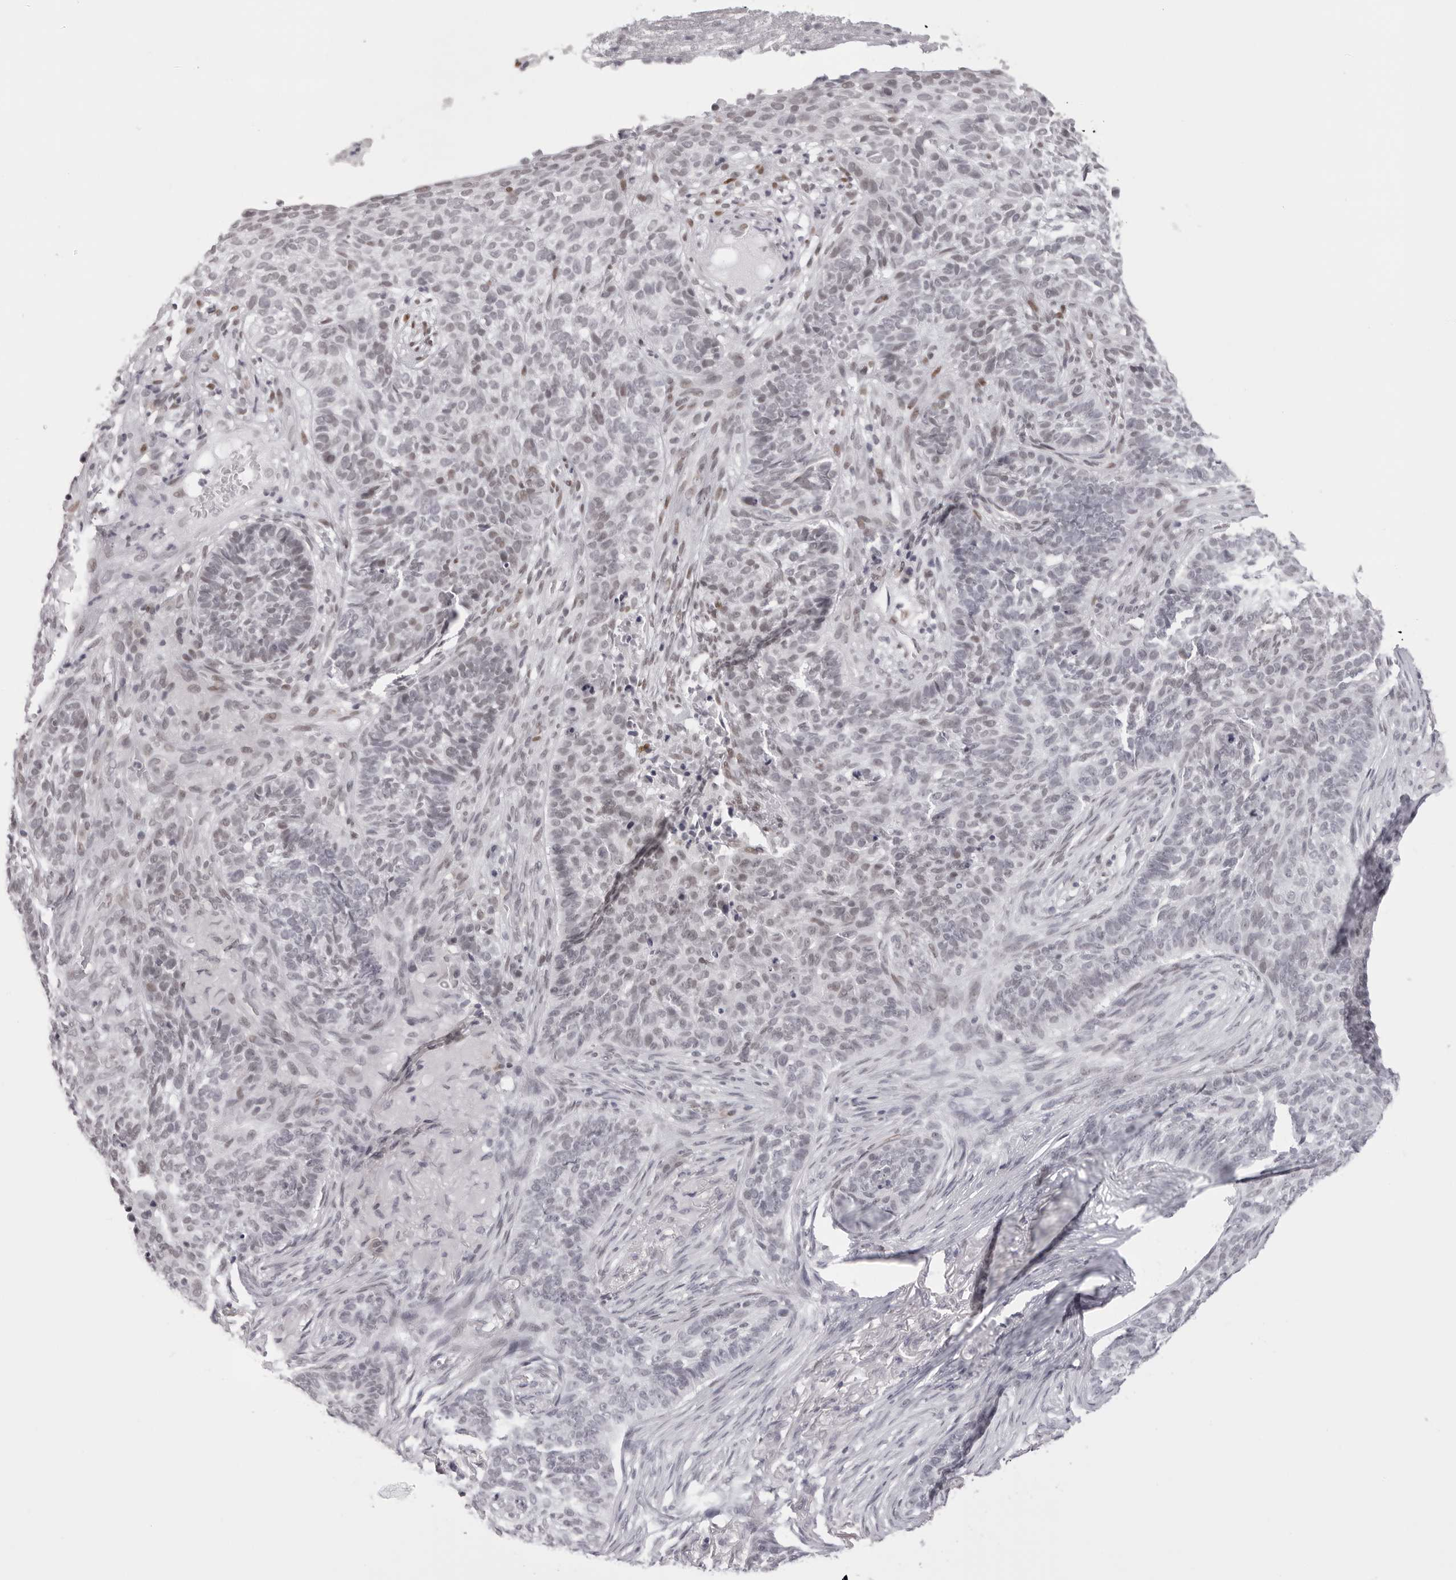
{"staining": {"intensity": "weak", "quantity": "<25%", "location": "nuclear"}, "tissue": "skin cancer", "cell_type": "Tumor cells", "image_type": "cancer", "snomed": [{"axis": "morphology", "description": "Basal cell carcinoma"}, {"axis": "topography", "description": "Skin"}], "caption": "Immunohistochemistry micrograph of neoplastic tissue: human basal cell carcinoma (skin) stained with DAB (3,3'-diaminobenzidine) reveals no significant protein positivity in tumor cells. The staining is performed using DAB (3,3'-diaminobenzidine) brown chromogen with nuclei counter-stained in using hematoxylin.", "gene": "MAFK", "patient": {"sex": "male", "age": 85}}